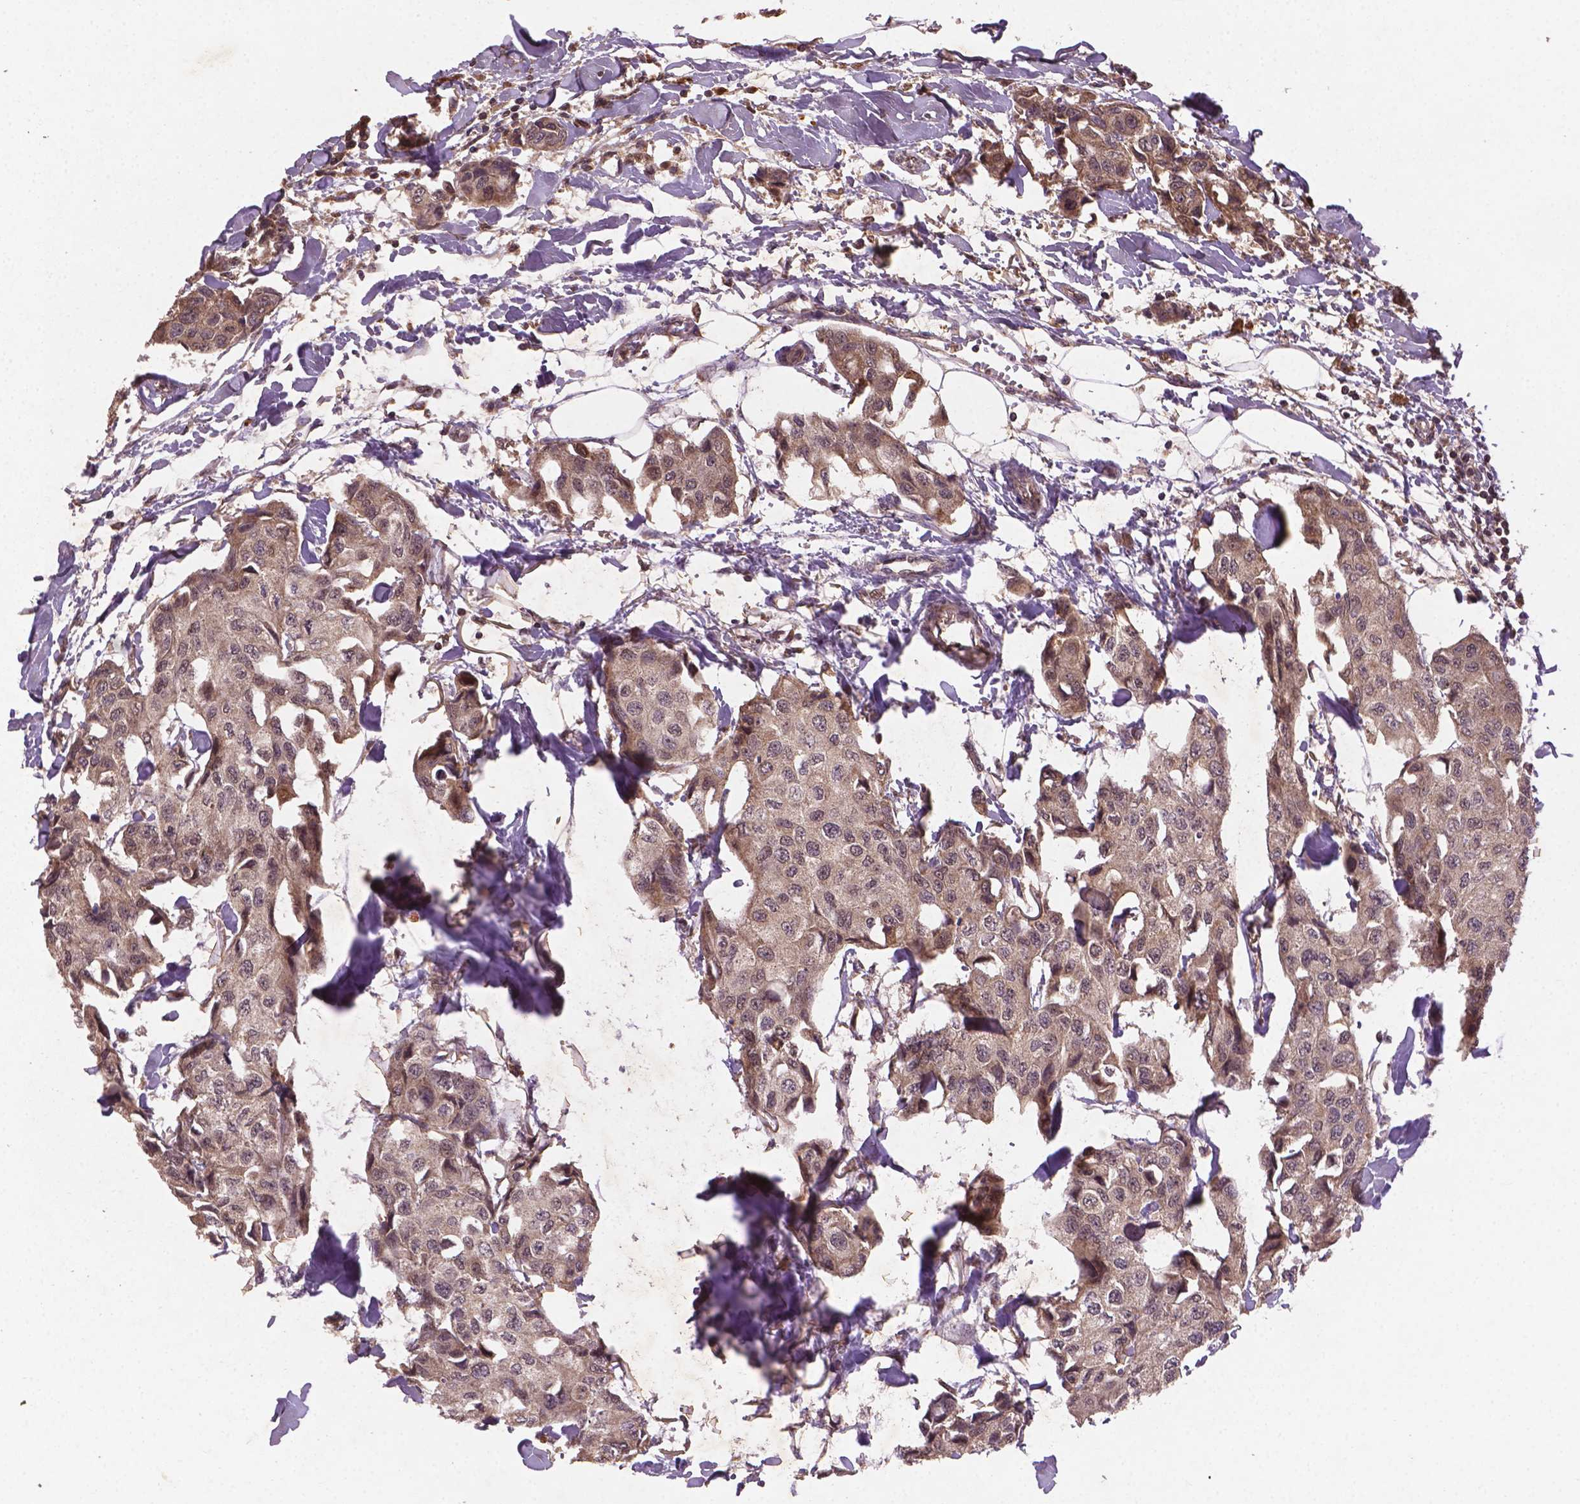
{"staining": {"intensity": "weak", "quantity": ">75%", "location": "cytoplasmic/membranous,nuclear"}, "tissue": "breast cancer", "cell_type": "Tumor cells", "image_type": "cancer", "snomed": [{"axis": "morphology", "description": "Duct carcinoma"}, {"axis": "topography", "description": "Breast"}], "caption": "A micrograph of human breast cancer (intraductal carcinoma) stained for a protein reveals weak cytoplasmic/membranous and nuclear brown staining in tumor cells.", "gene": "NIPAL2", "patient": {"sex": "female", "age": 80}}